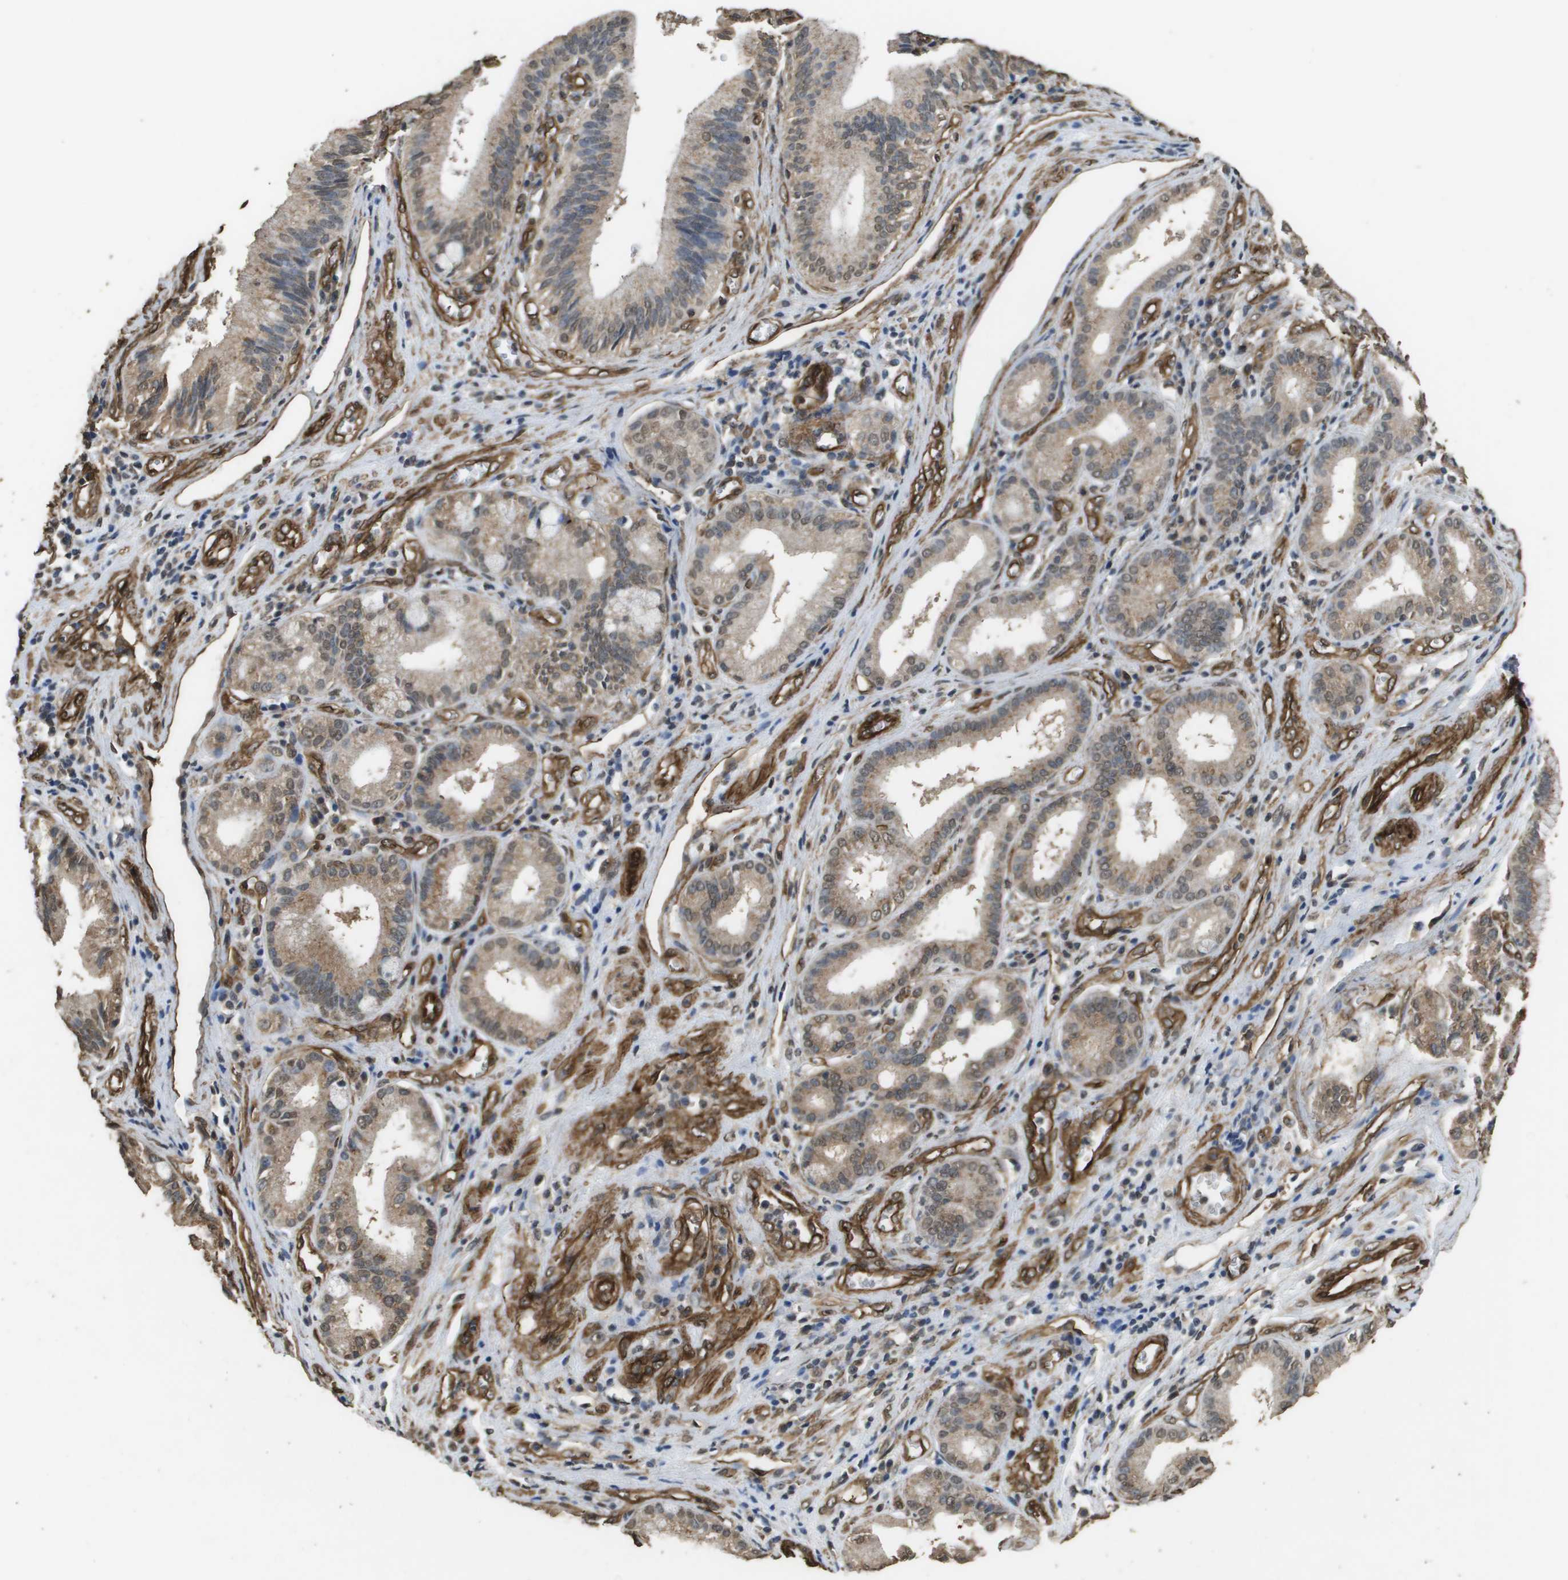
{"staining": {"intensity": "moderate", "quantity": ">75%", "location": "cytoplasmic/membranous,nuclear"}, "tissue": "pancreatic cancer", "cell_type": "Tumor cells", "image_type": "cancer", "snomed": [{"axis": "morphology", "description": "Adenocarcinoma, NOS"}, {"axis": "topography", "description": "Pancreas"}], "caption": "Immunohistochemical staining of adenocarcinoma (pancreatic) displays moderate cytoplasmic/membranous and nuclear protein positivity in approximately >75% of tumor cells. Nuclei are stained in blue.", "gene": "AAMP", "patient": {"sex": "female", "age": 75}}